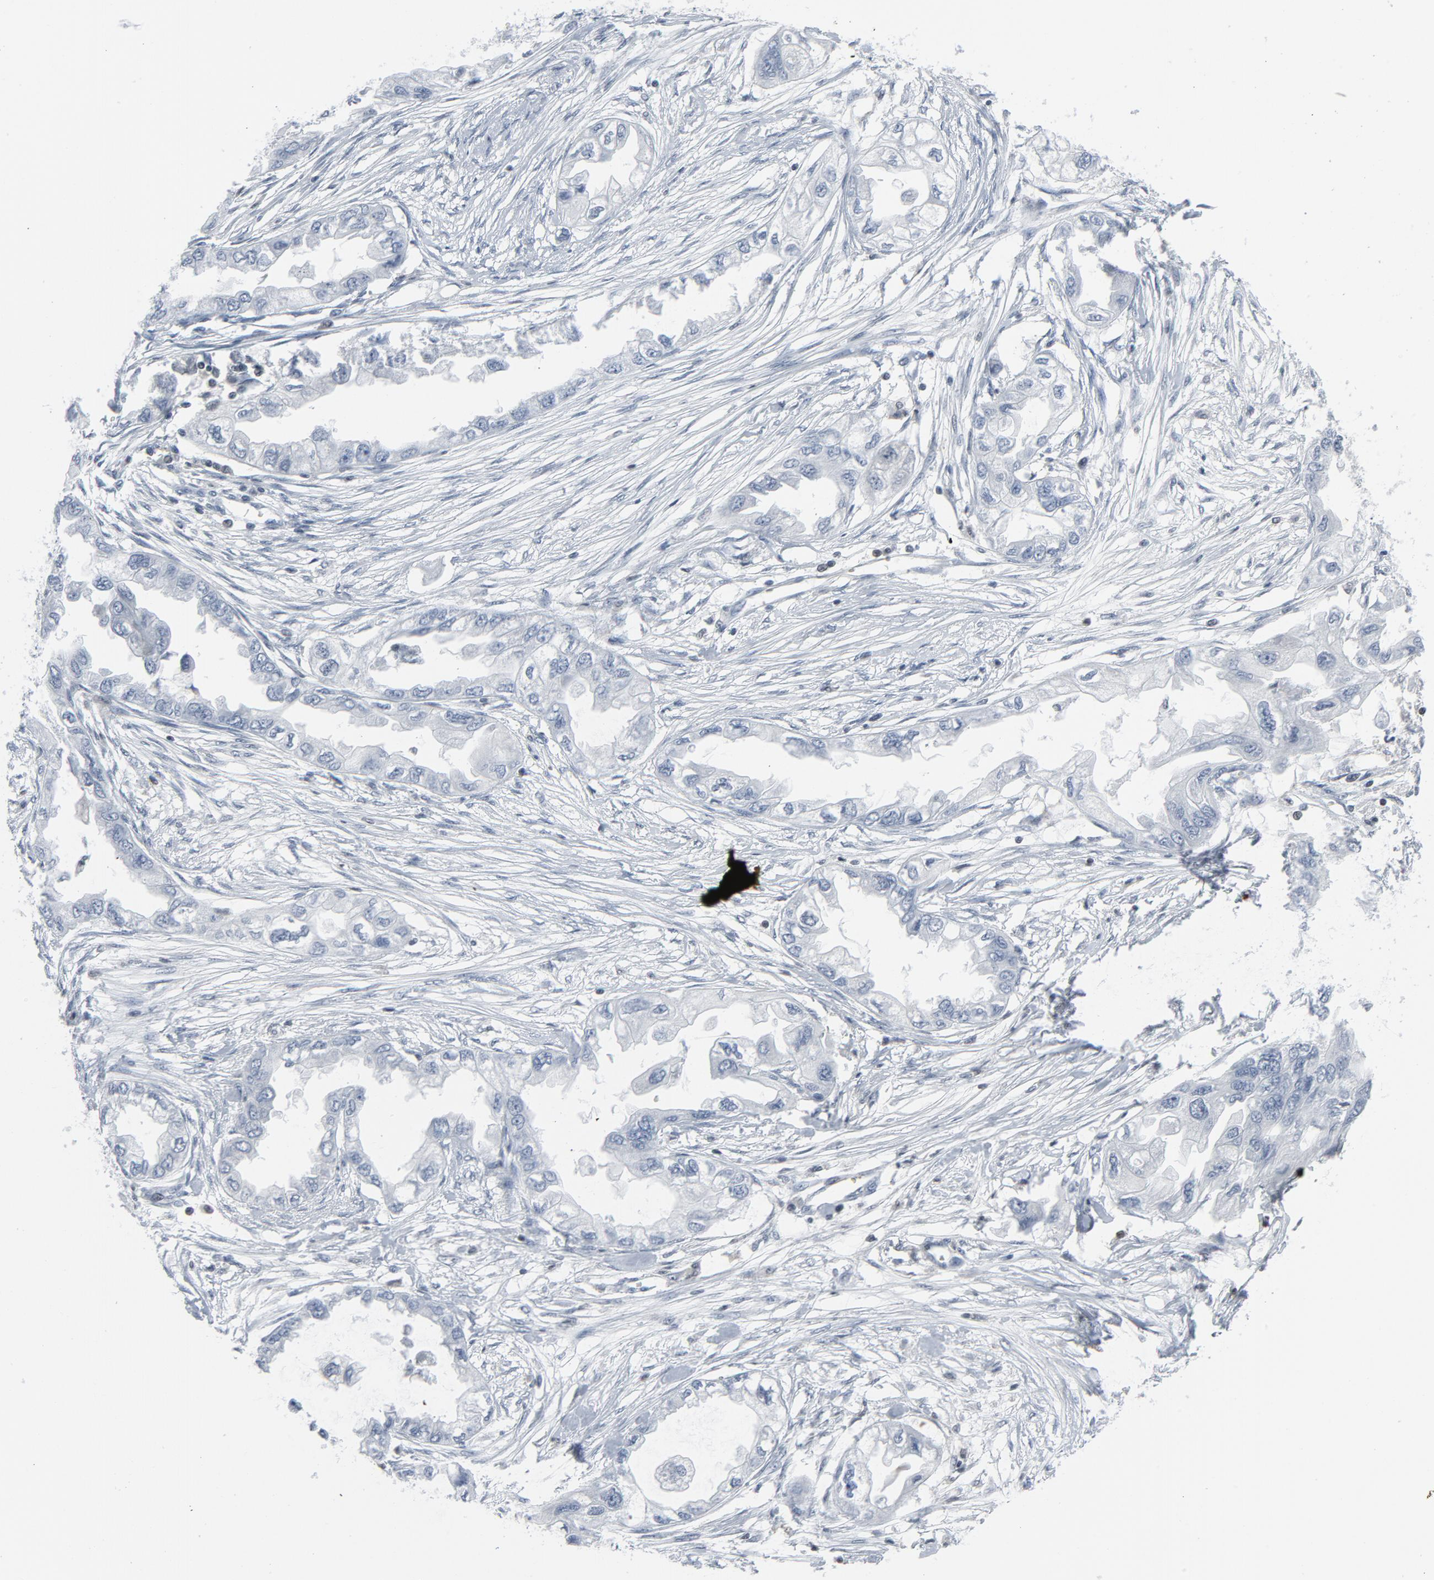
{"staining": {"intensity": "negative", "quantity": "none", "location": "none"}, "tissue": "endometrial cancer", "cell_type": "Tumor cells", "image_type": "cancer", "snomed": [{"axis": "morphology", "description": "Adenocarcinoma, NOS"}, {"axis": "topography", "description": "Endometrium"}], "caption": "Tumor cells show no significant staining in endometrial cancer.", "gene": "STAT5A", "patient": {"sex": "female", "age": 67}}